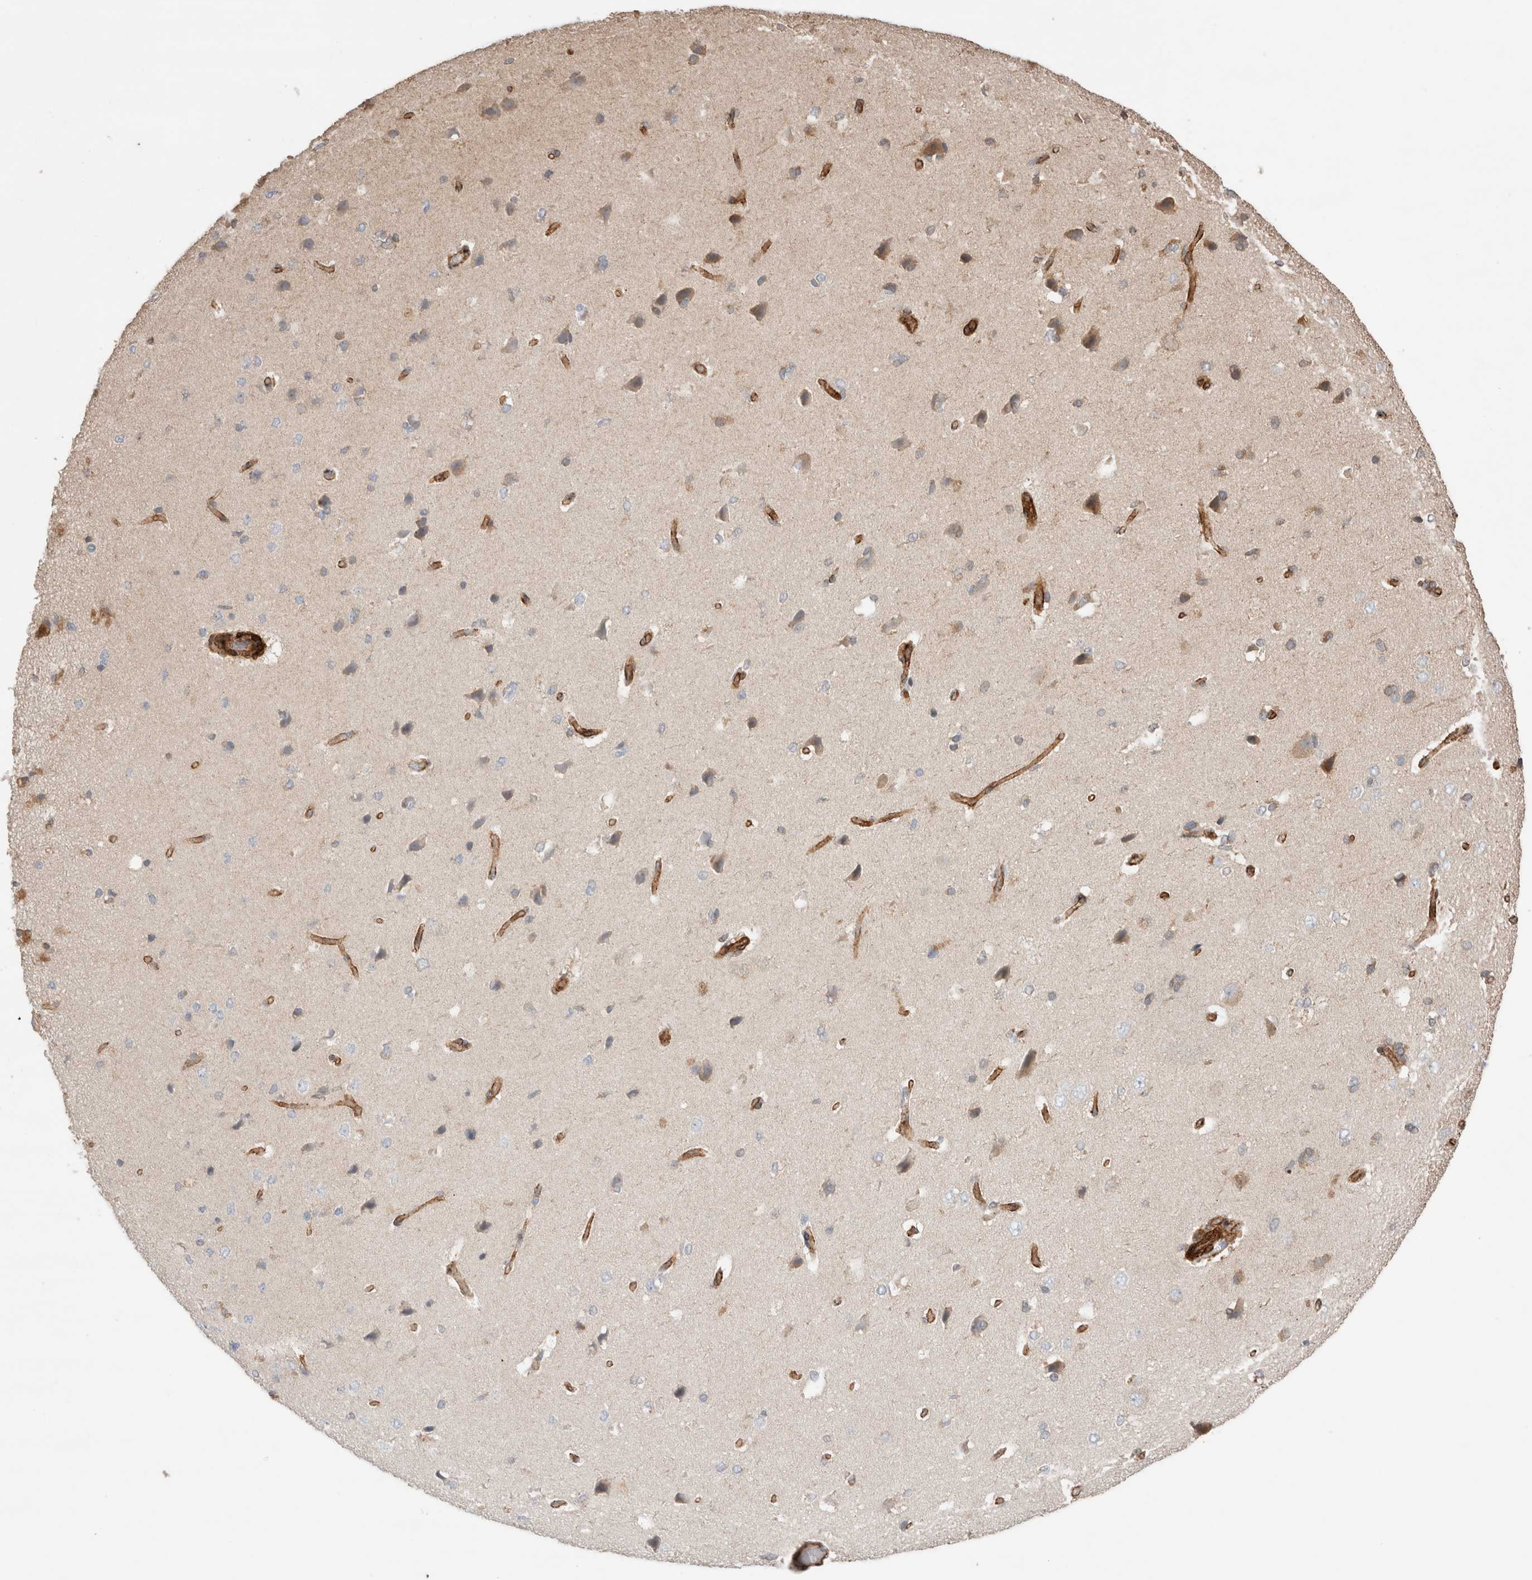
{"staining": {"intensity": "strong", "quantity": ">75%", "location": "cytoplasmic/membranous"}, "tissue": "cerebral cortex", "cell_type": "Endothelial cells", "image_type": "normal", "snomed": [{"axis": "morphology", "description": "Normal tissue, NOS"}, {"axis": "topography", "description": "Cerebral cortex"}], "caption": "Strong cytoplasmic/membranous protein positivity is present in about >75% of endothelial cells in cerebral cortex. (IHC, brightfield microscopy, high magnification).", "gene": "RAB32", "patient": {"sex": "male", "age": 62}}